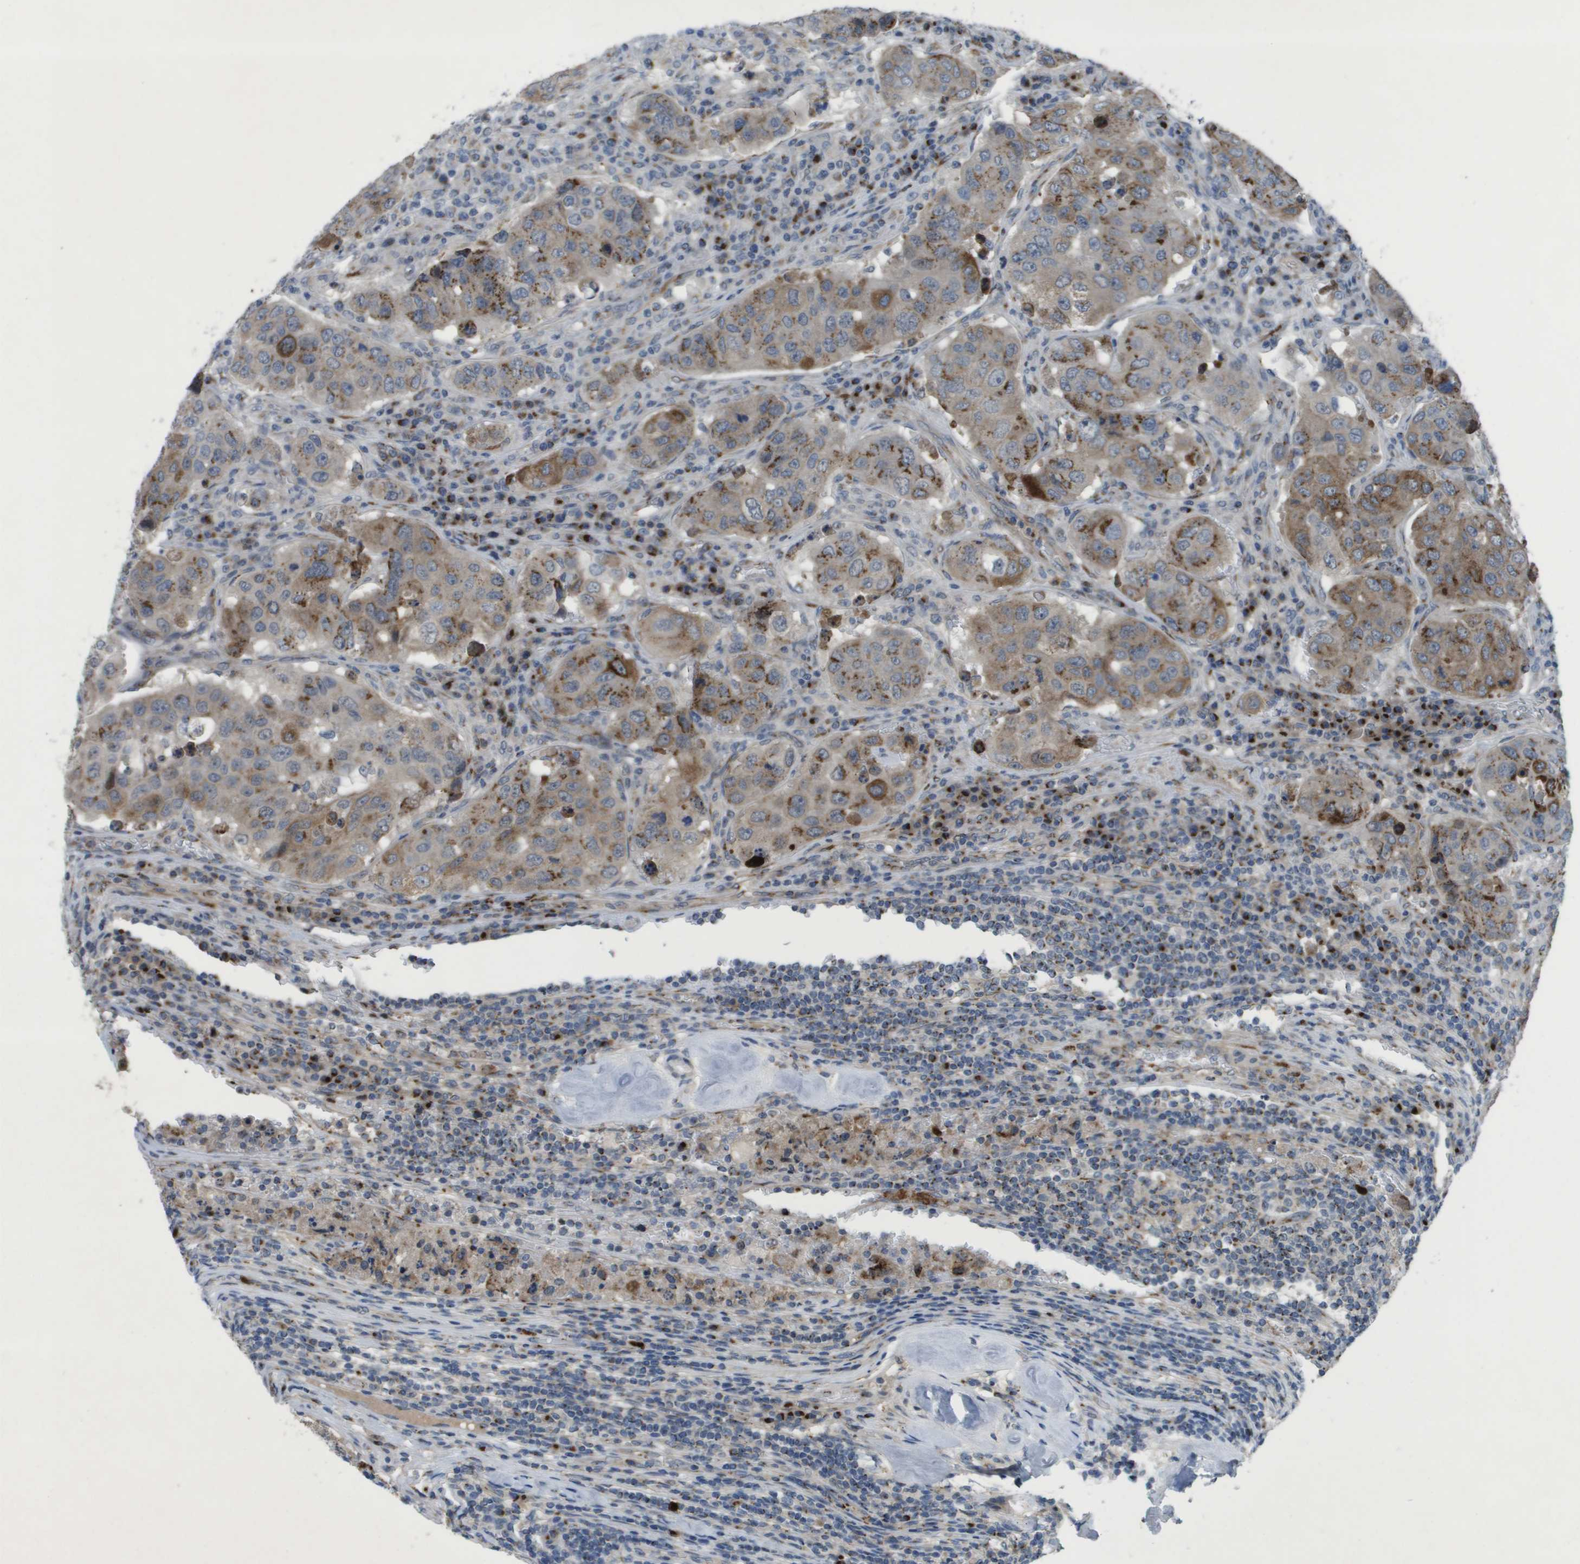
{"staining": {"intensity": "moderate", "quantity": "25%-75%", "location": "cytoplasmic/membranous"}, "tissue": "urothelial cancer", "cell_type": "Tumor cells", "image_type": "cancer", "snomed": [{"axis": "morphology", "description": "Urothelial carcinoma, High grade"}, {"axis": "topography", "description": "Lymph node"}, {"axis": "topography", "description": "Urinary bladder"}], "caption": "Brown immunohistochemical staining in high-grade urothelial carcinoma displays moderate cytoplasmic/membranous positivity in approximately 25%-75% of tumor cells. (DAB (3,3'-diaminobenzidine) IHC, brown staining for protein, blue staining for nuclei).", "gene": "QSOX2", "patient": {"sex": "male", "age": 51}}